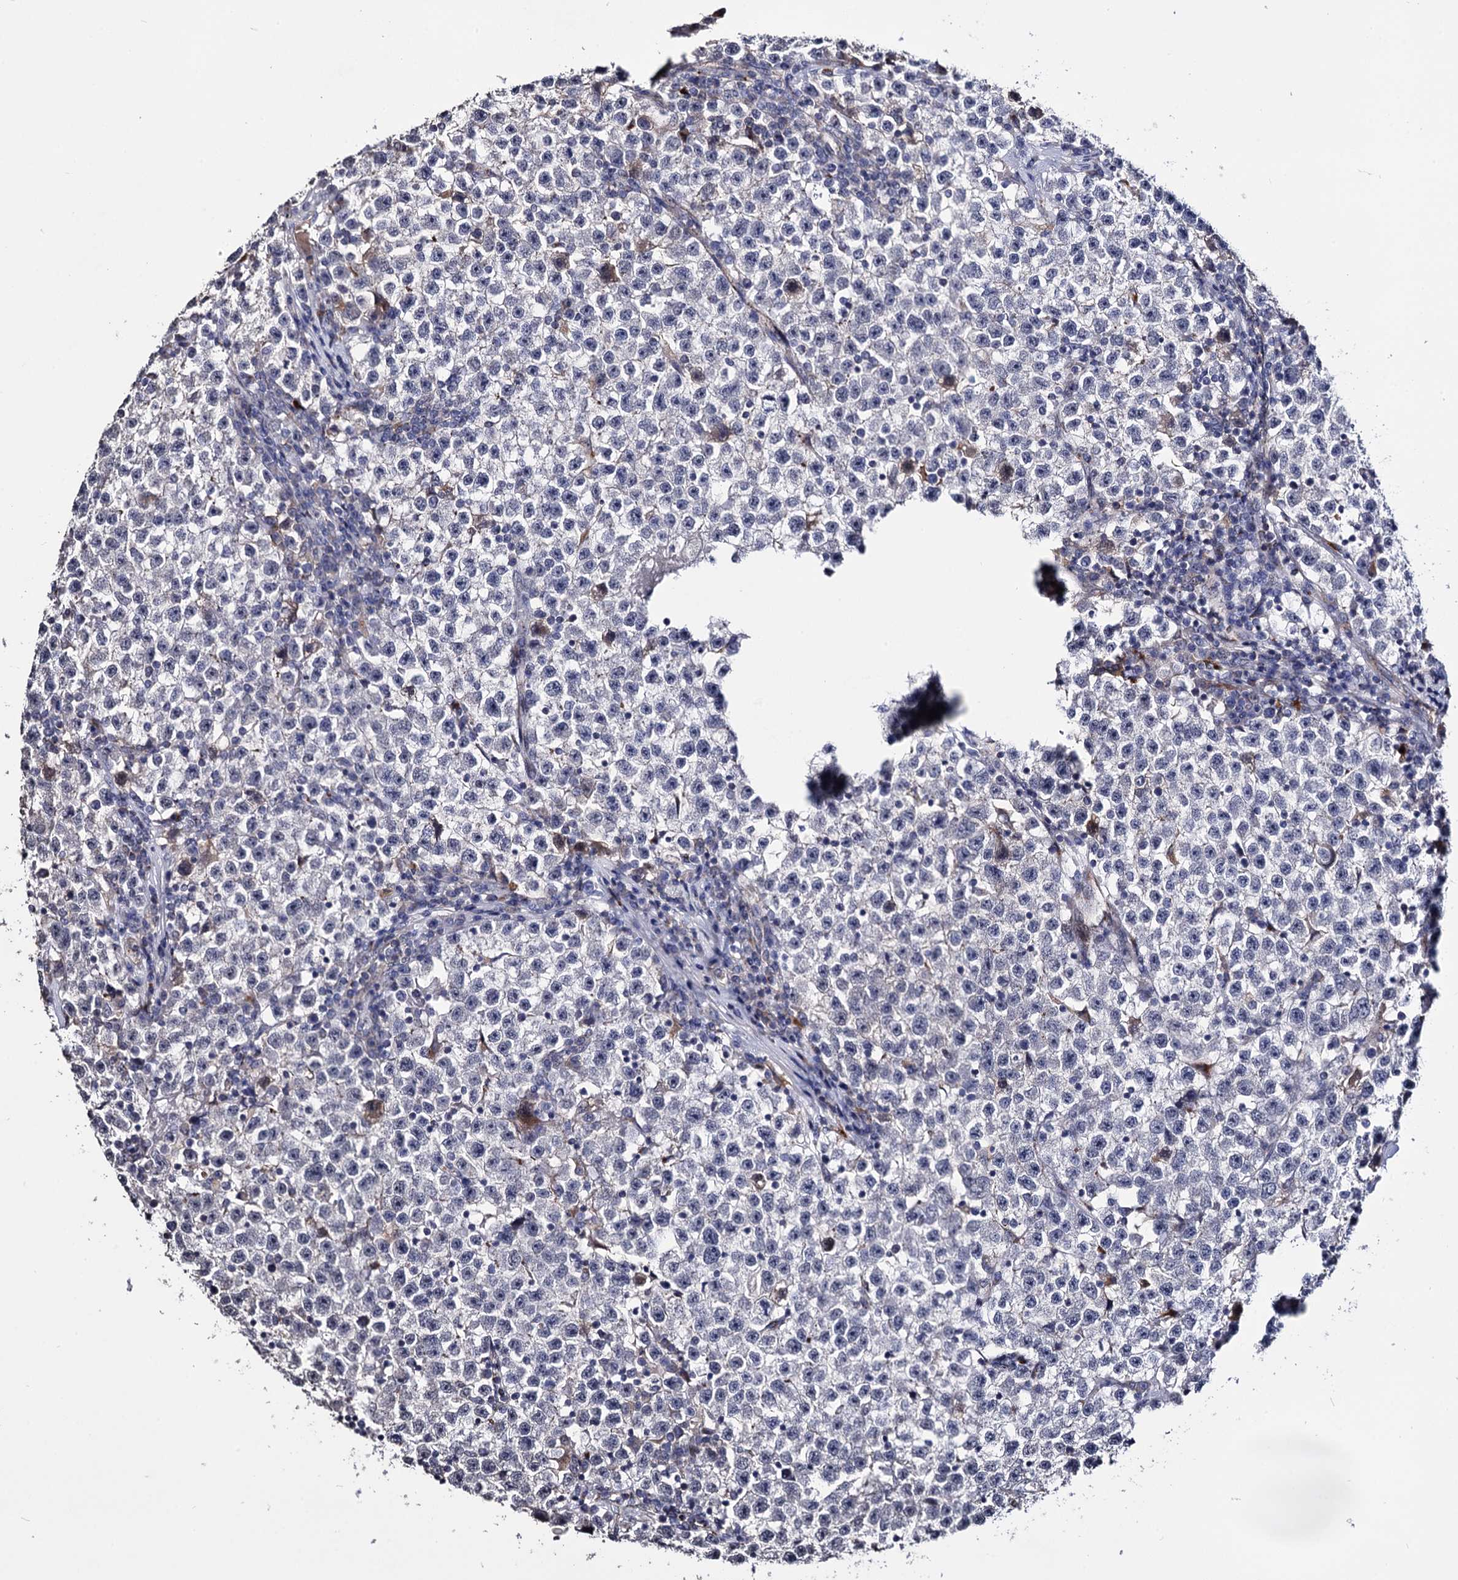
{"staining": {"intensity": "negative", "quantity": "none", "location": "none"}, "tissue": "testis cancer", "cell_type": "Tumor cells", "image_type": "cancer", "snomed": [{"axis": "morphology", "description": "Seminoma, NOS"}, {"axis": "topography", "description": "Testis"}], "caption": "Human testis cancer (seminoma) stained for a protein using immunohistochemistry demonstrates no positivity in tumor cells.", "gene": "MICAL2", "patient": {"sex": "male", "age": 22}}